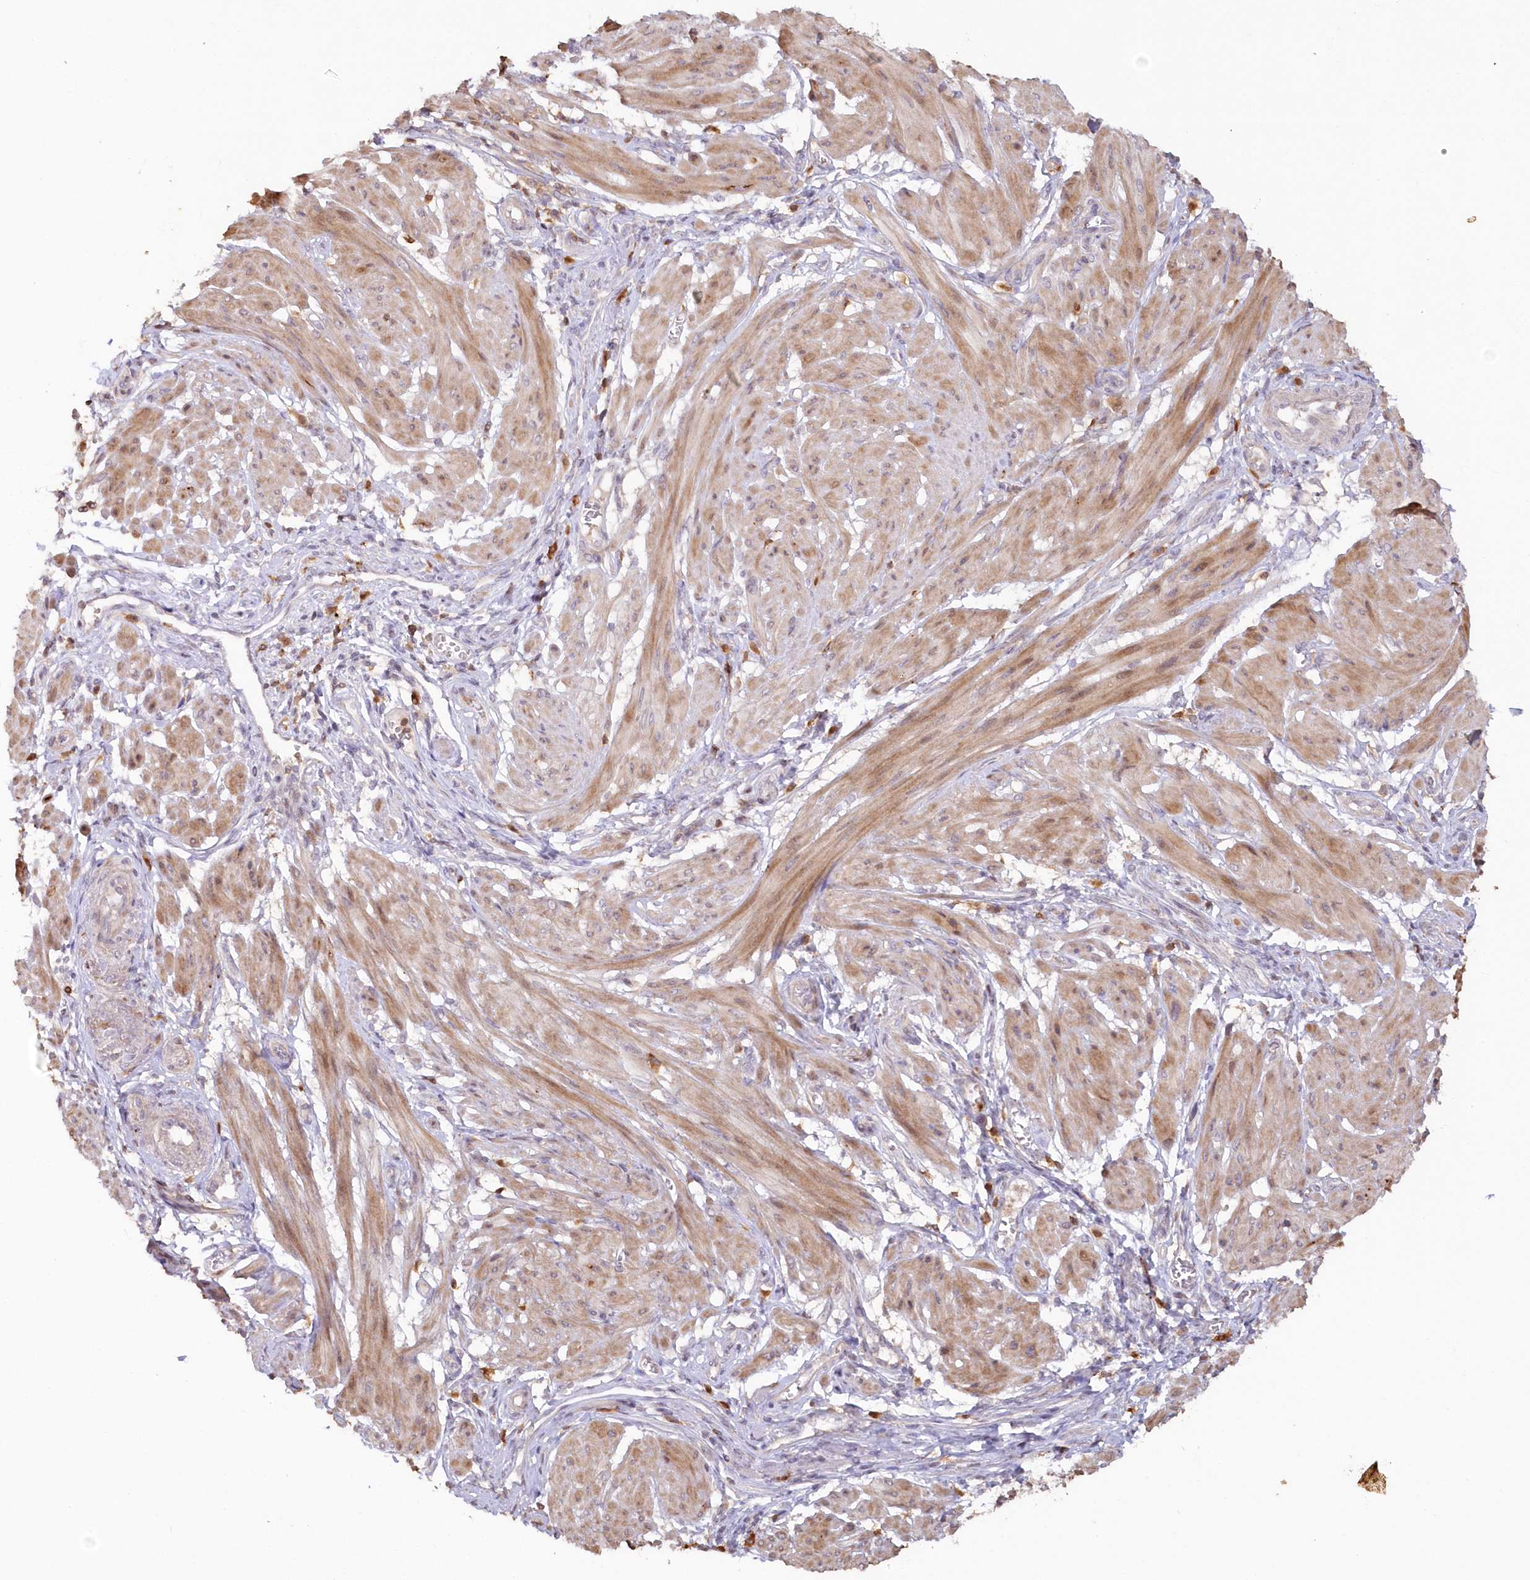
{"staining": {"intensity": "moderate", "quantity": "25%-75%", "location": "cytoplasmic/membranous"}, "tissue": "smooth muscle", "cell_type": "Smooth muscle cells", "image_type": "normal", "snomed": [{"axis": "morphology", "description": "Normal tissue, NOS"}, {"axis": "topography", "description": "Smooth muscle"}], "caption": "Smooth muscle stained with immunohistochemistry demonstrates moderate cytoplasmic/membranous positivity in about 25%-75% of smooth muscle cells.", "gene": "SNED1", "patient": {"sex": "female", "age": 39}}